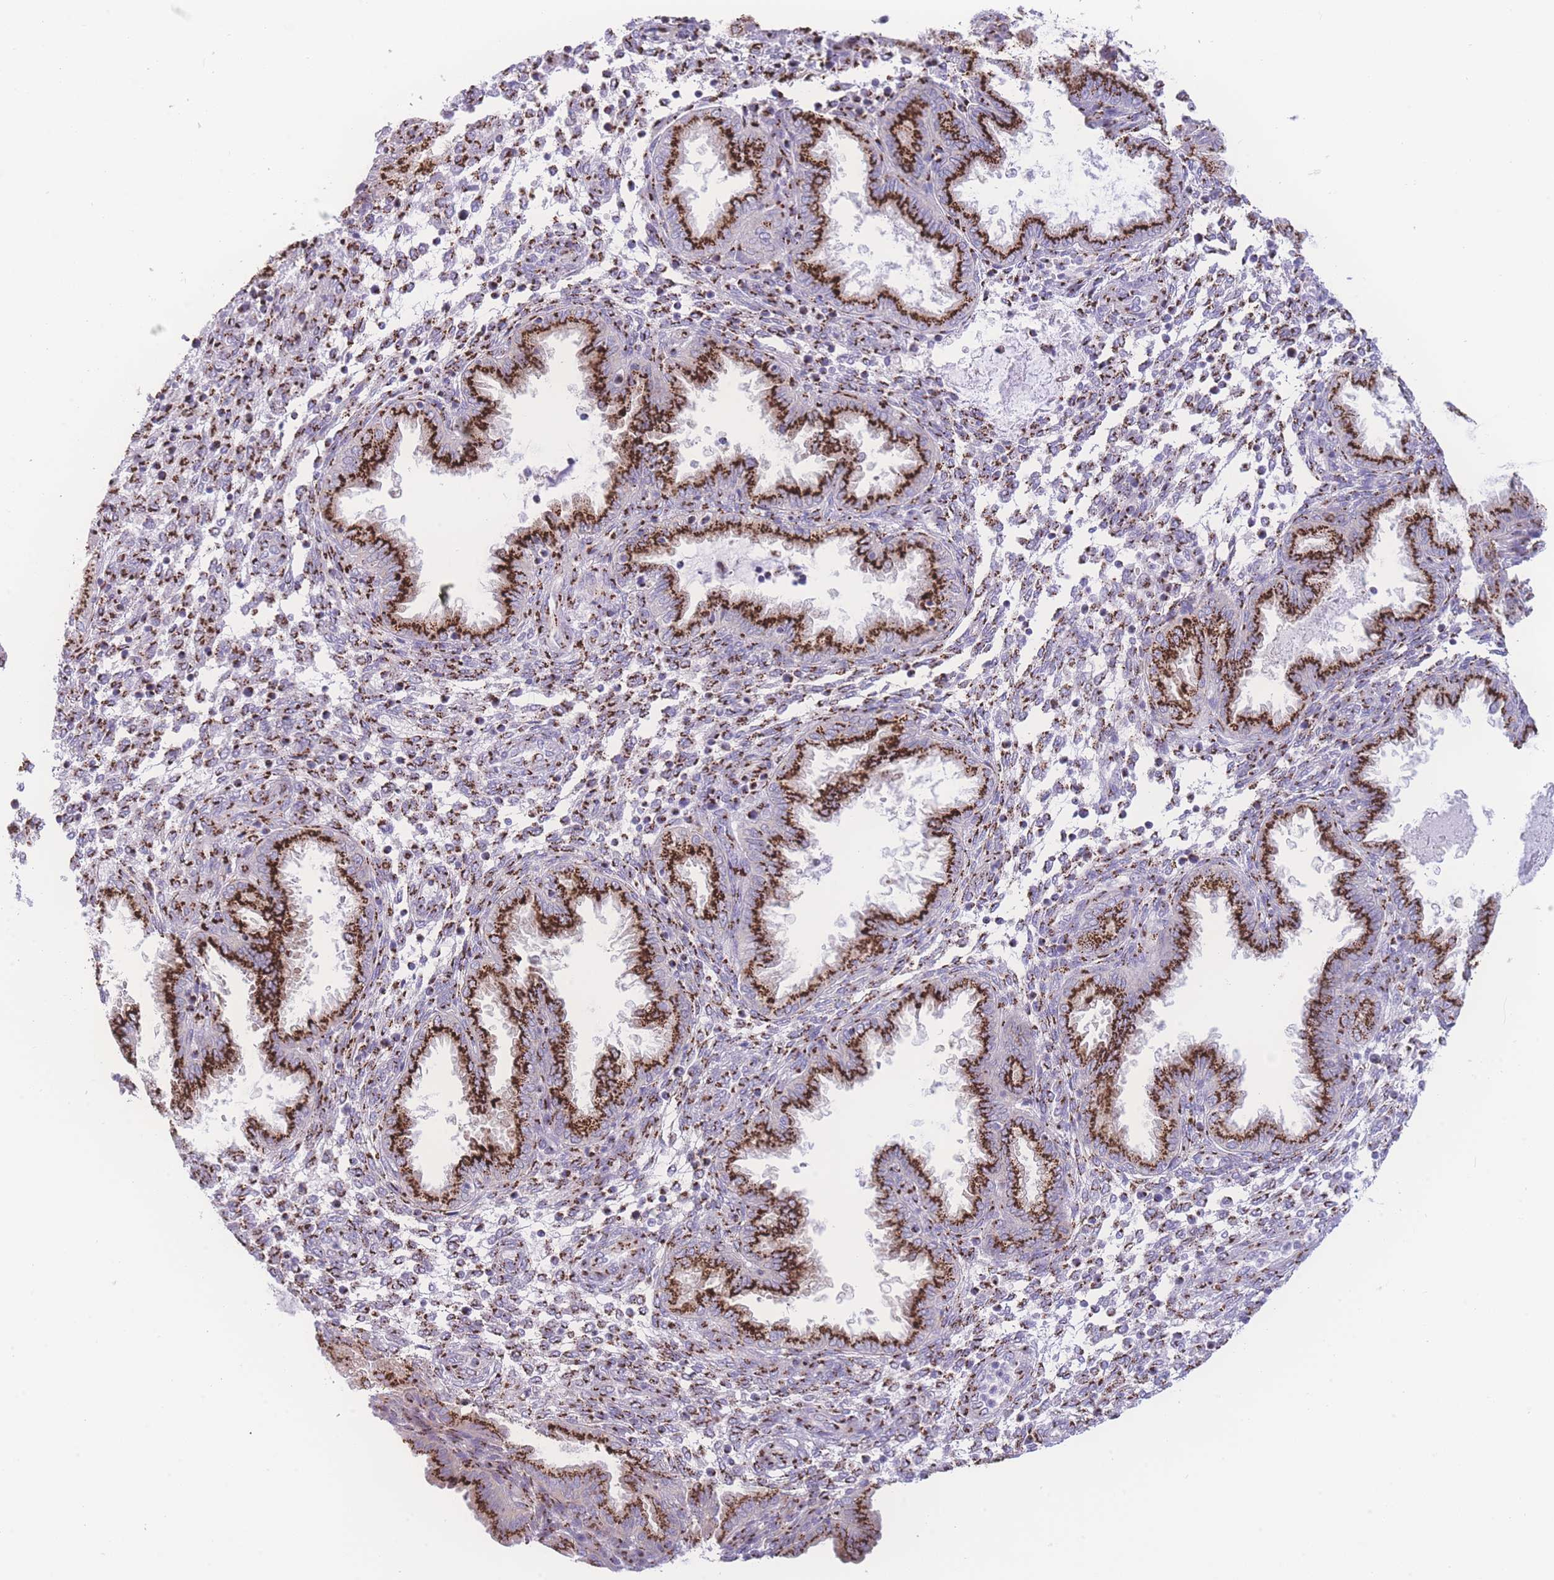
{"staining": {"intensity": "strong", "quantity": ">75%", "location": "cytoplasmic/membranous"}, "tissue": "endometrium", "cell_type": "Cells in endometrial stroma", "image_type": "normal", "snomed": [{"axis": "morphology", "description": "Normal tissue, NOS"}, {"axis": "topography", "description": "Endometrium"}], "caption": "Protein staining exhibits strong cytoplasmic/membranous expression in about >75% of cells in endometrial stroma in normal endometrium.", "gene": "GOLM2", "patient": {"sex": "female", "age": 33}}